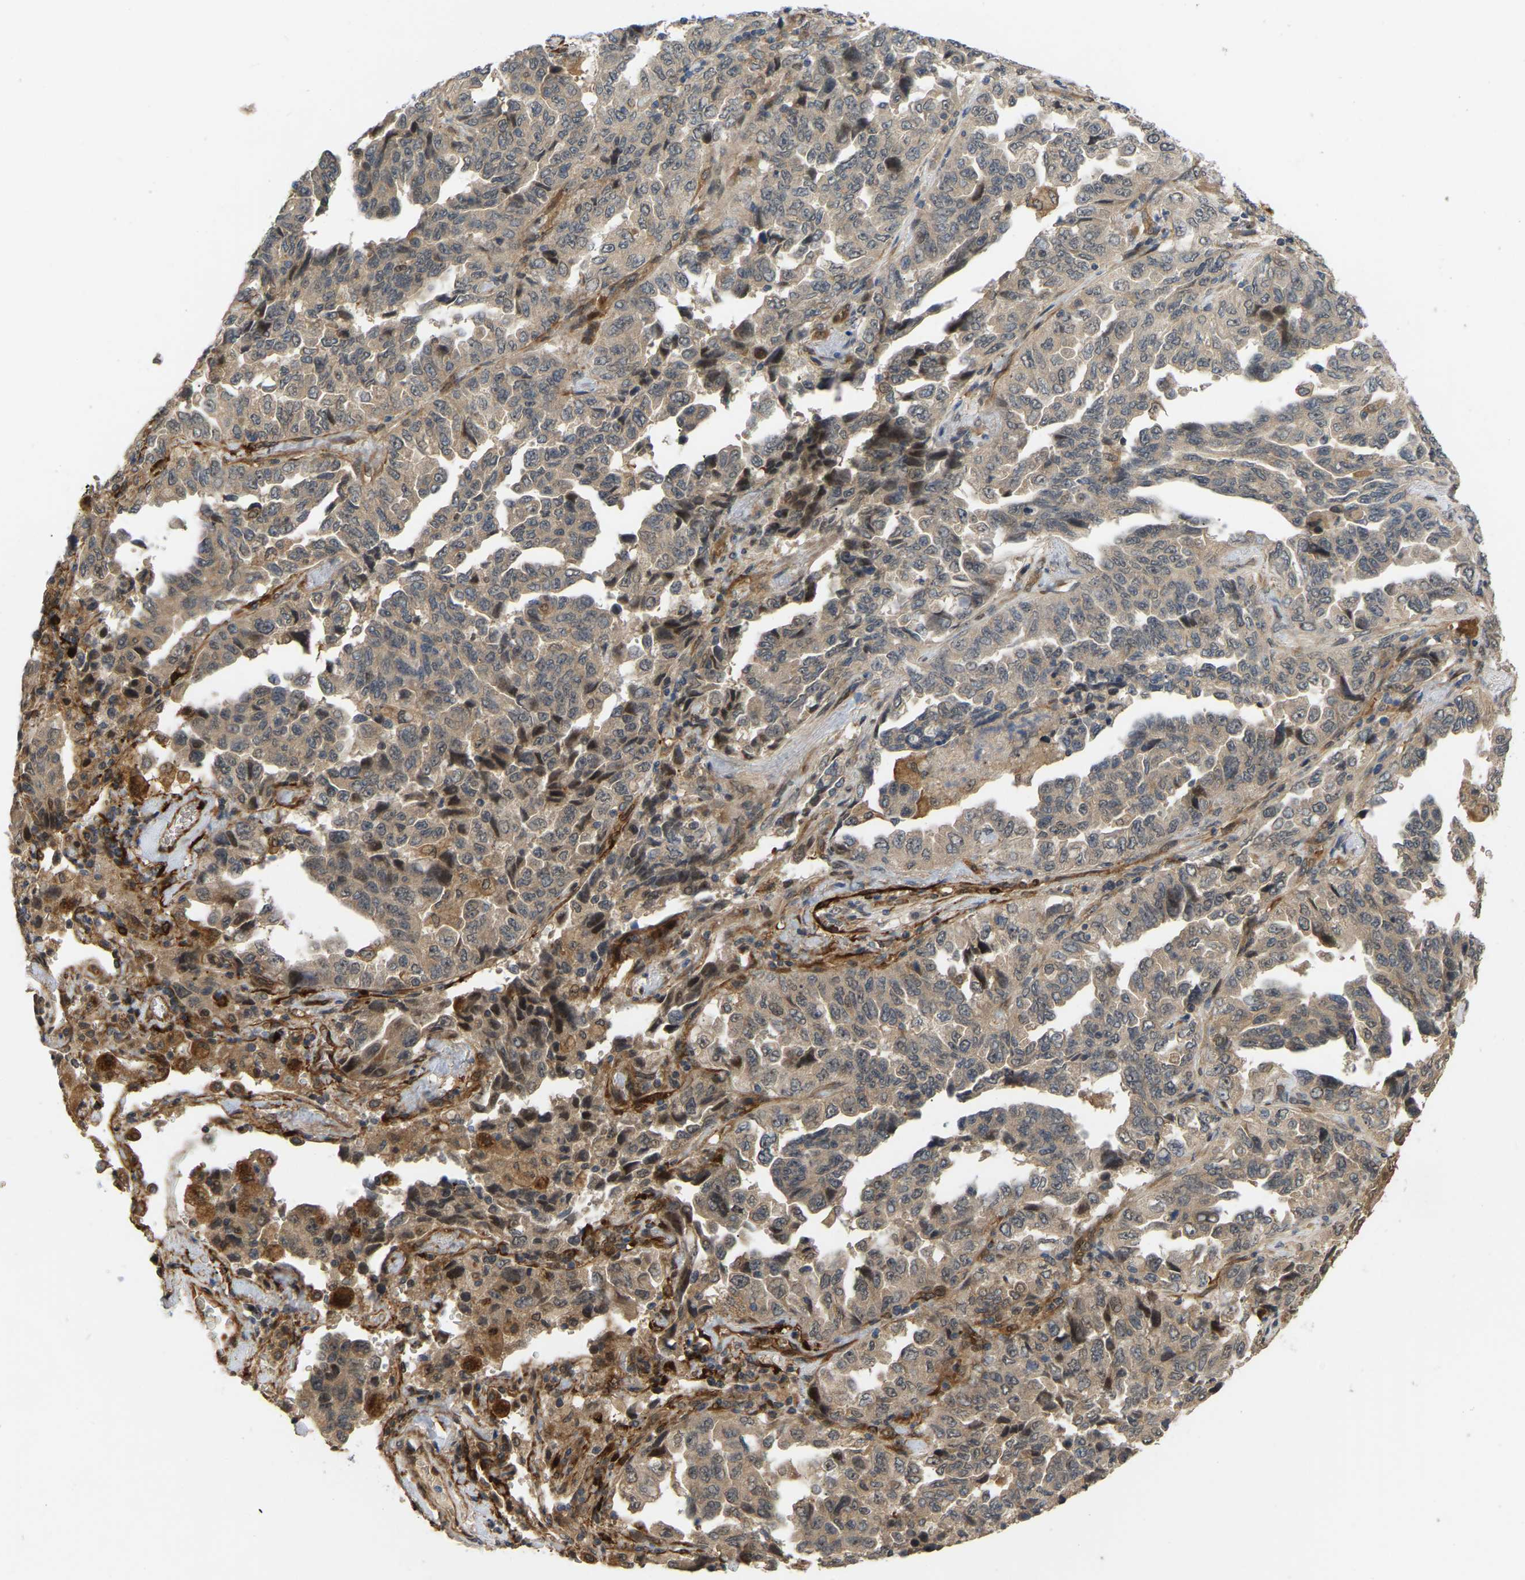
{"staining": {"intensity": "weak", "quantity": "25%-75%", "location": "cytoplasmic/membranous"}, "tissue": "lung cancer", "cell_type": "Tumor cells", "image_type": "cancer", "snomed": [{"axis": "morphology", "description": "Adenocarcinoma, NOS"}, {"axis": "topography", "description": "Lung"}], "caption": "Immunohistochemical staining of human lung adenocarcinoma demonstrates weak cytoplasmic/membranous protein staining in about 25%-75% of tumor cells. Immunohistochemistry (ihc) stains the protein of interest in brown and the nuclei are stained blue.", "gene": "LIMK2", "patient": {"sex": "female", "age": 51}}